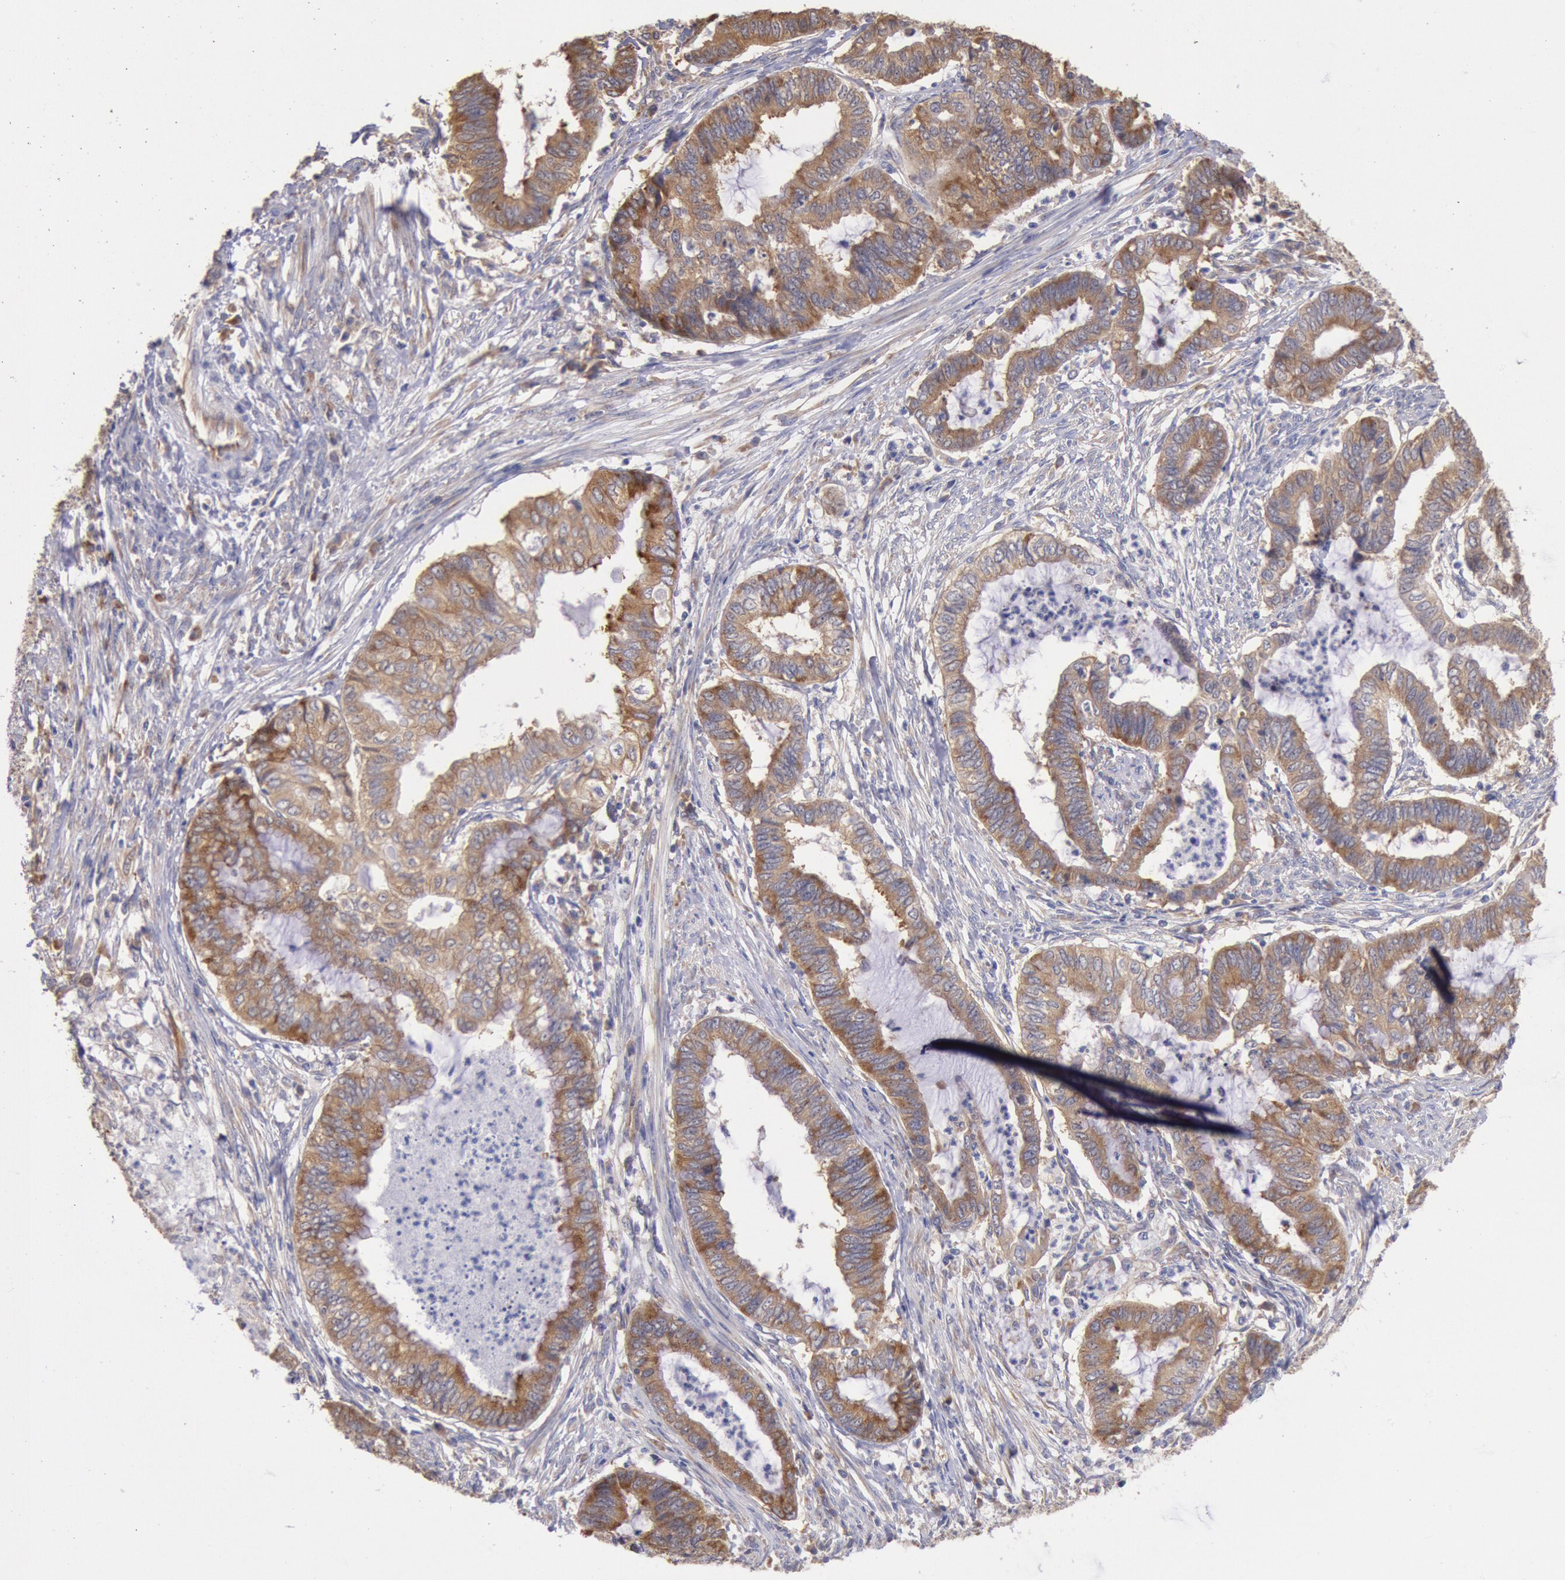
{"staining": {"intensity": "weak", "quantity": ">75%", "location": "cytoplasmic/membranous"}, "tissue": "endometrial cancer", "cell_type": "Tumor cells", "image_type": "cancer", "snomed": [{"axis": "morphology", "description": "Necrosis, NOS"}, {"axis": "morphology", "description": "Adenocarcinoma, NOS"}, {"axis": "topography", "description": "Endometrium"}], "caption": "IHC (DAB) staining of endometrial cancer reveals weak cytoplasmic/membranous protein positivity in approximately >75% of tumor cells. (DAB (3,3'-diaminobenzidine) = brown stain, brightfield microscopy at high magnification).", "gene": "DRG1", "patient": {"sex": "female", "age": 79}}